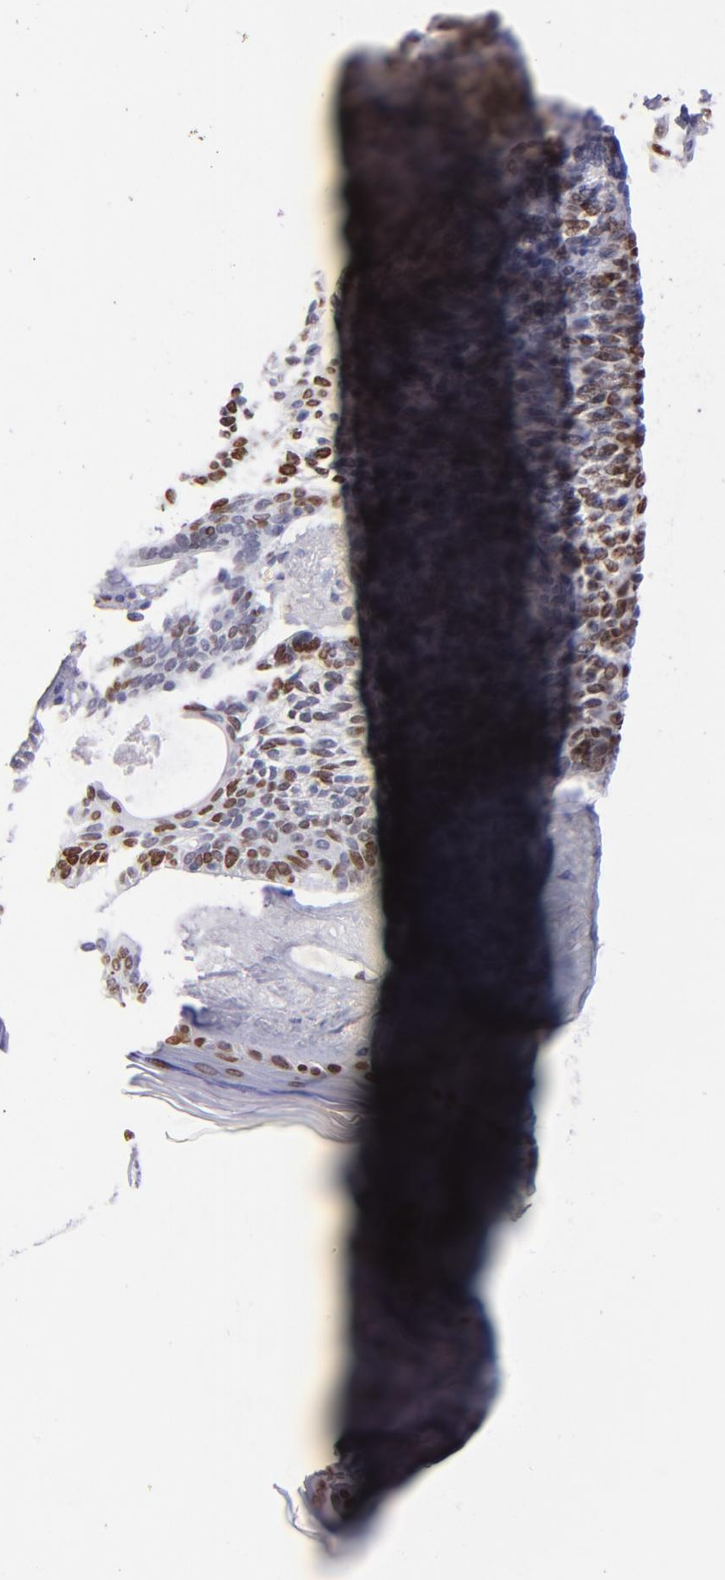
{"staining": {"intensity": "moderate", "quantity": ">75%", "location": "nuclear"}, "tissue": "skin cancer", "cell_type": "Tumor cells", "image_type": "cancer", "snomed": [{"axis": "morphology", "description": "Normal tissue, NOS"}, {"axis": "morphology", "description": "Basal cell carcinoma"}, {"axis": "topography", "description": "Skin"}], "caption": "IHC staining of skin cancer, which reveals medium levels of moderate nuclear staining in approximately >75% of tumor cells indicating moderate nuclear protein staining. The staining was performed using DAB (brown) for protein detection and nuclei were counterstained in hematoxylin (blue).", "gene": "CDKL5", "patient": {"sex": "female", "age": 70}}